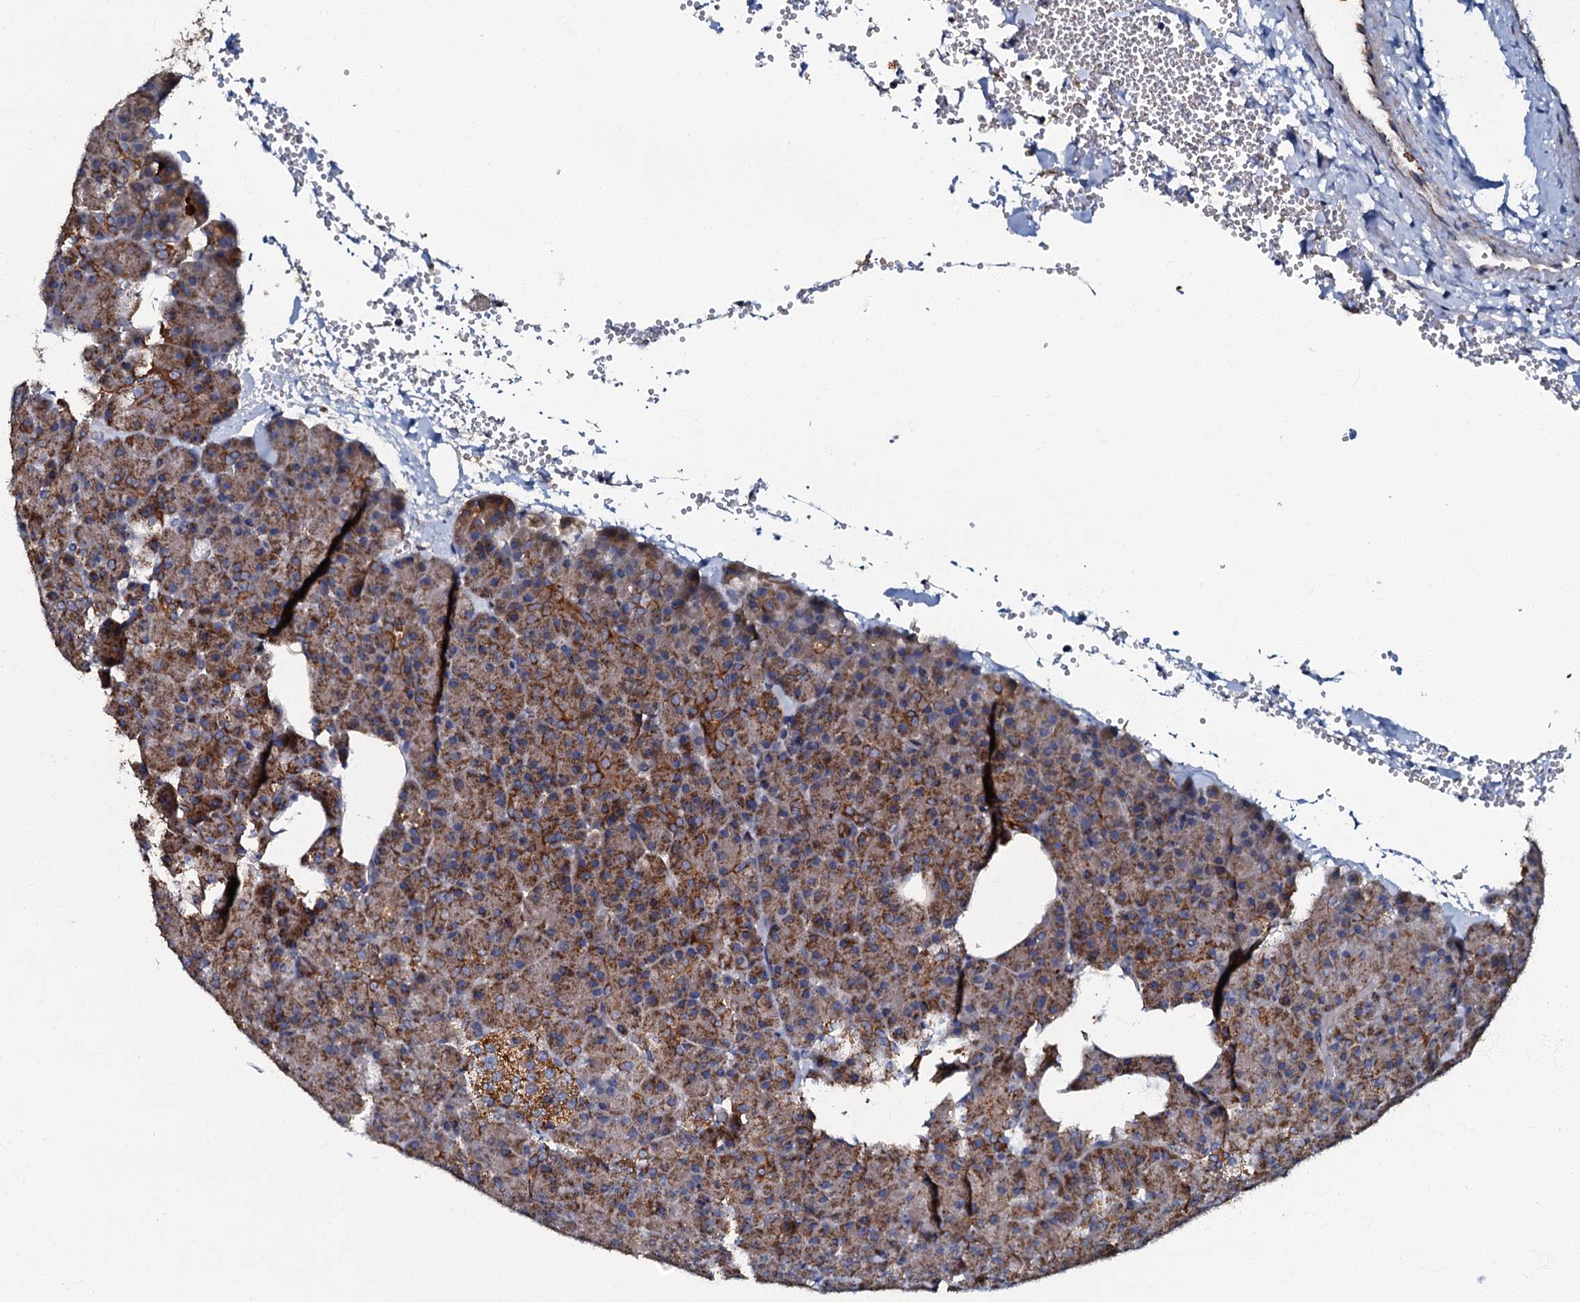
{"staining": {"intensity": "strong", "quantity": ">75%", "location": "cytoplasmic/membranous"}, "tissue": "pancreas", "cell_type": "Exocrine glandular cells", "image_type": "normal", "snomed": [{"axis": "morphology", "description": "Normal tissue, NOS"}, {"axis": "morphology", "description": "Carcinoid, malignant, NOS"}, {"axis": "topography", "description": "Pancreas"}], "caption": "IHC image of normal pancreas: human pancreas stained using IHC exhibits high levels of strong protein expression localized specifically in the cytoplasmic/membranous of exocrine glandular cells, appearing as a cytoplasmic/membranous brown color.", "gene": "NDUFA12", "patient": {"sex": "female", "age": 35}}